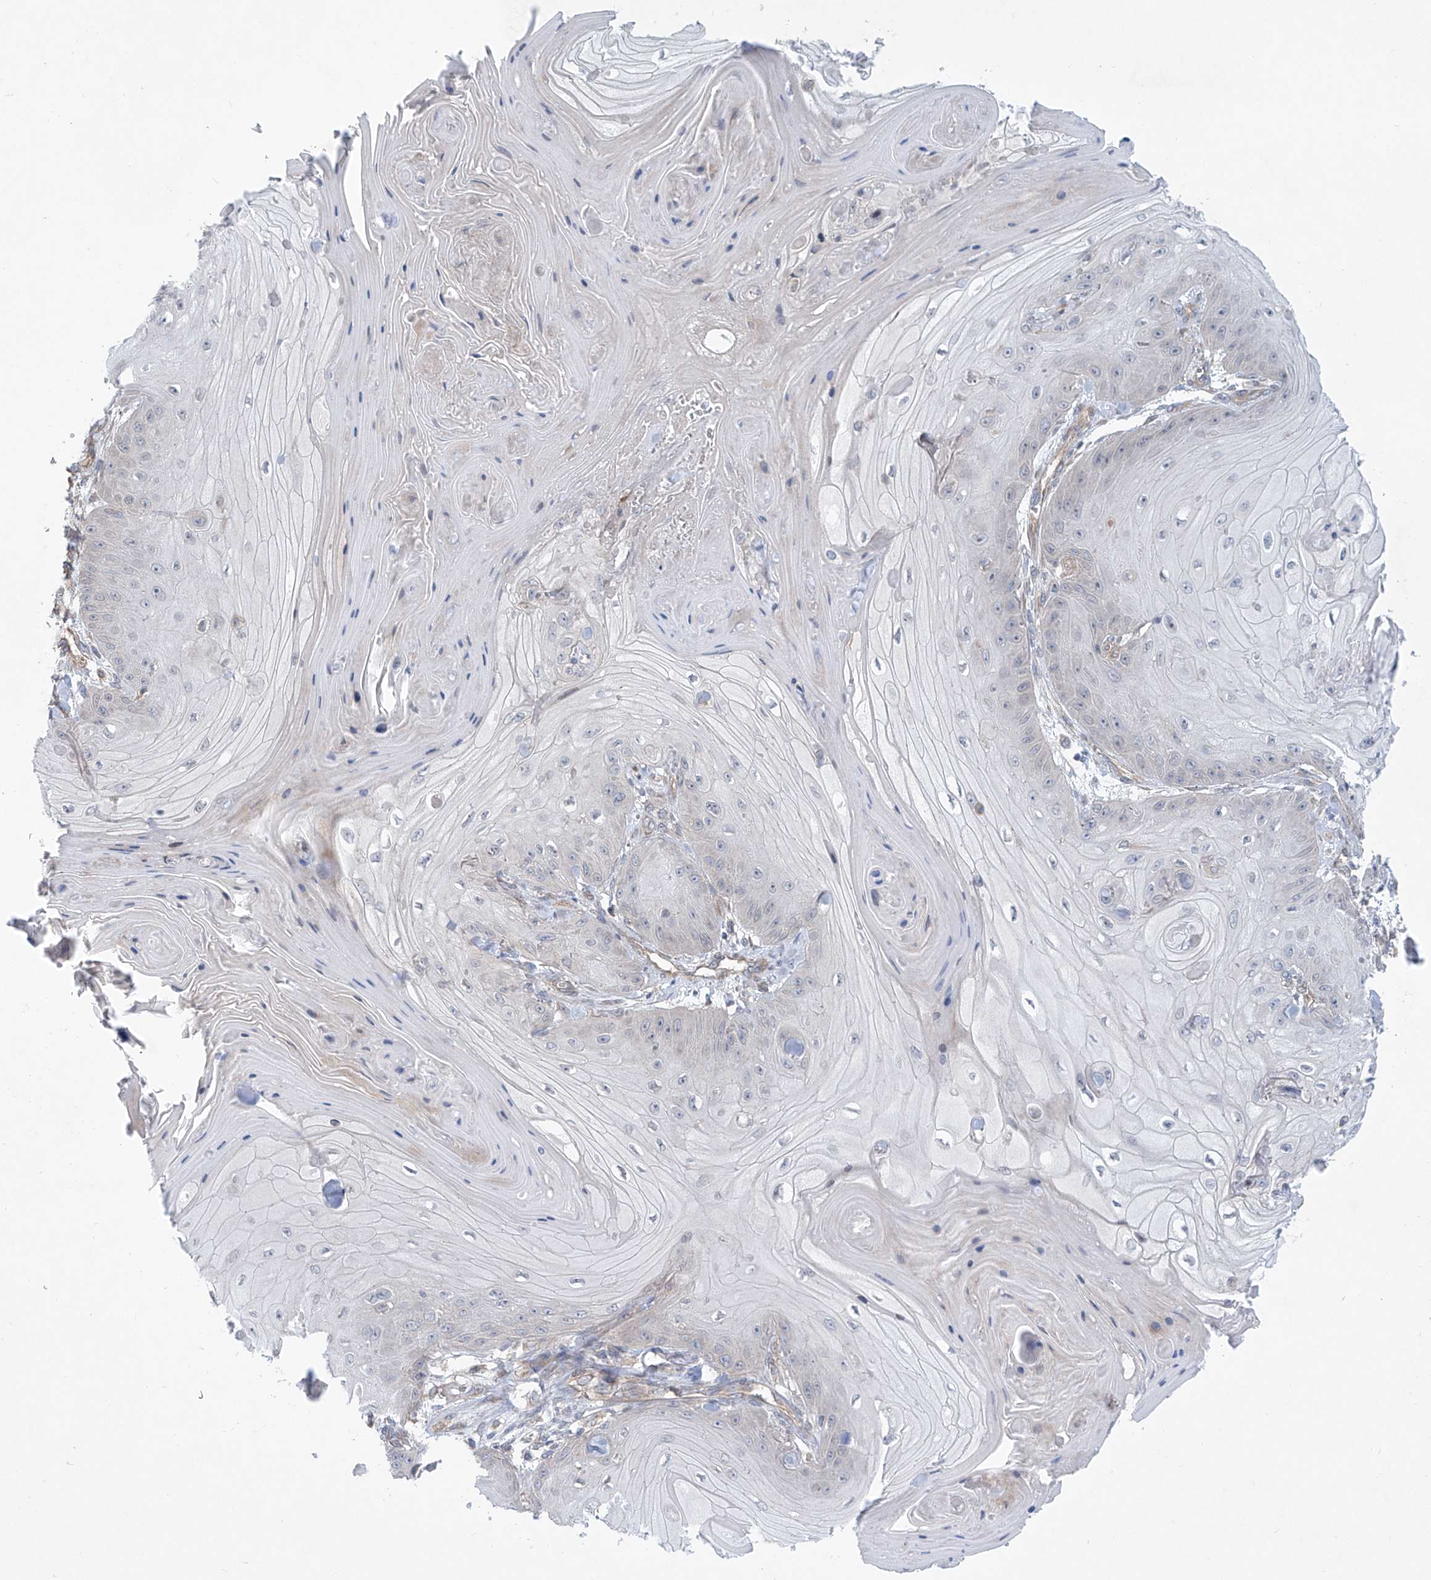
{"staining": {"intensity": "negative", "quantity": "none", "location": "none"}, "tissue": "skin cancer", "cell_type": "Tumor cells", "image_type": "cancer", "snomed": [{"axis": "morphology", "description": "Squamous cell carcinoma, NOS"}, {"axis": "topography", "description": "Skin"}], "caption": "Squamous cell carcinoma (skin) was stained to show a protein in brown. There is no significant positivity in tumor cells.", "gene": "KLC4", "patient": {"sex": "male", "age": 74}}